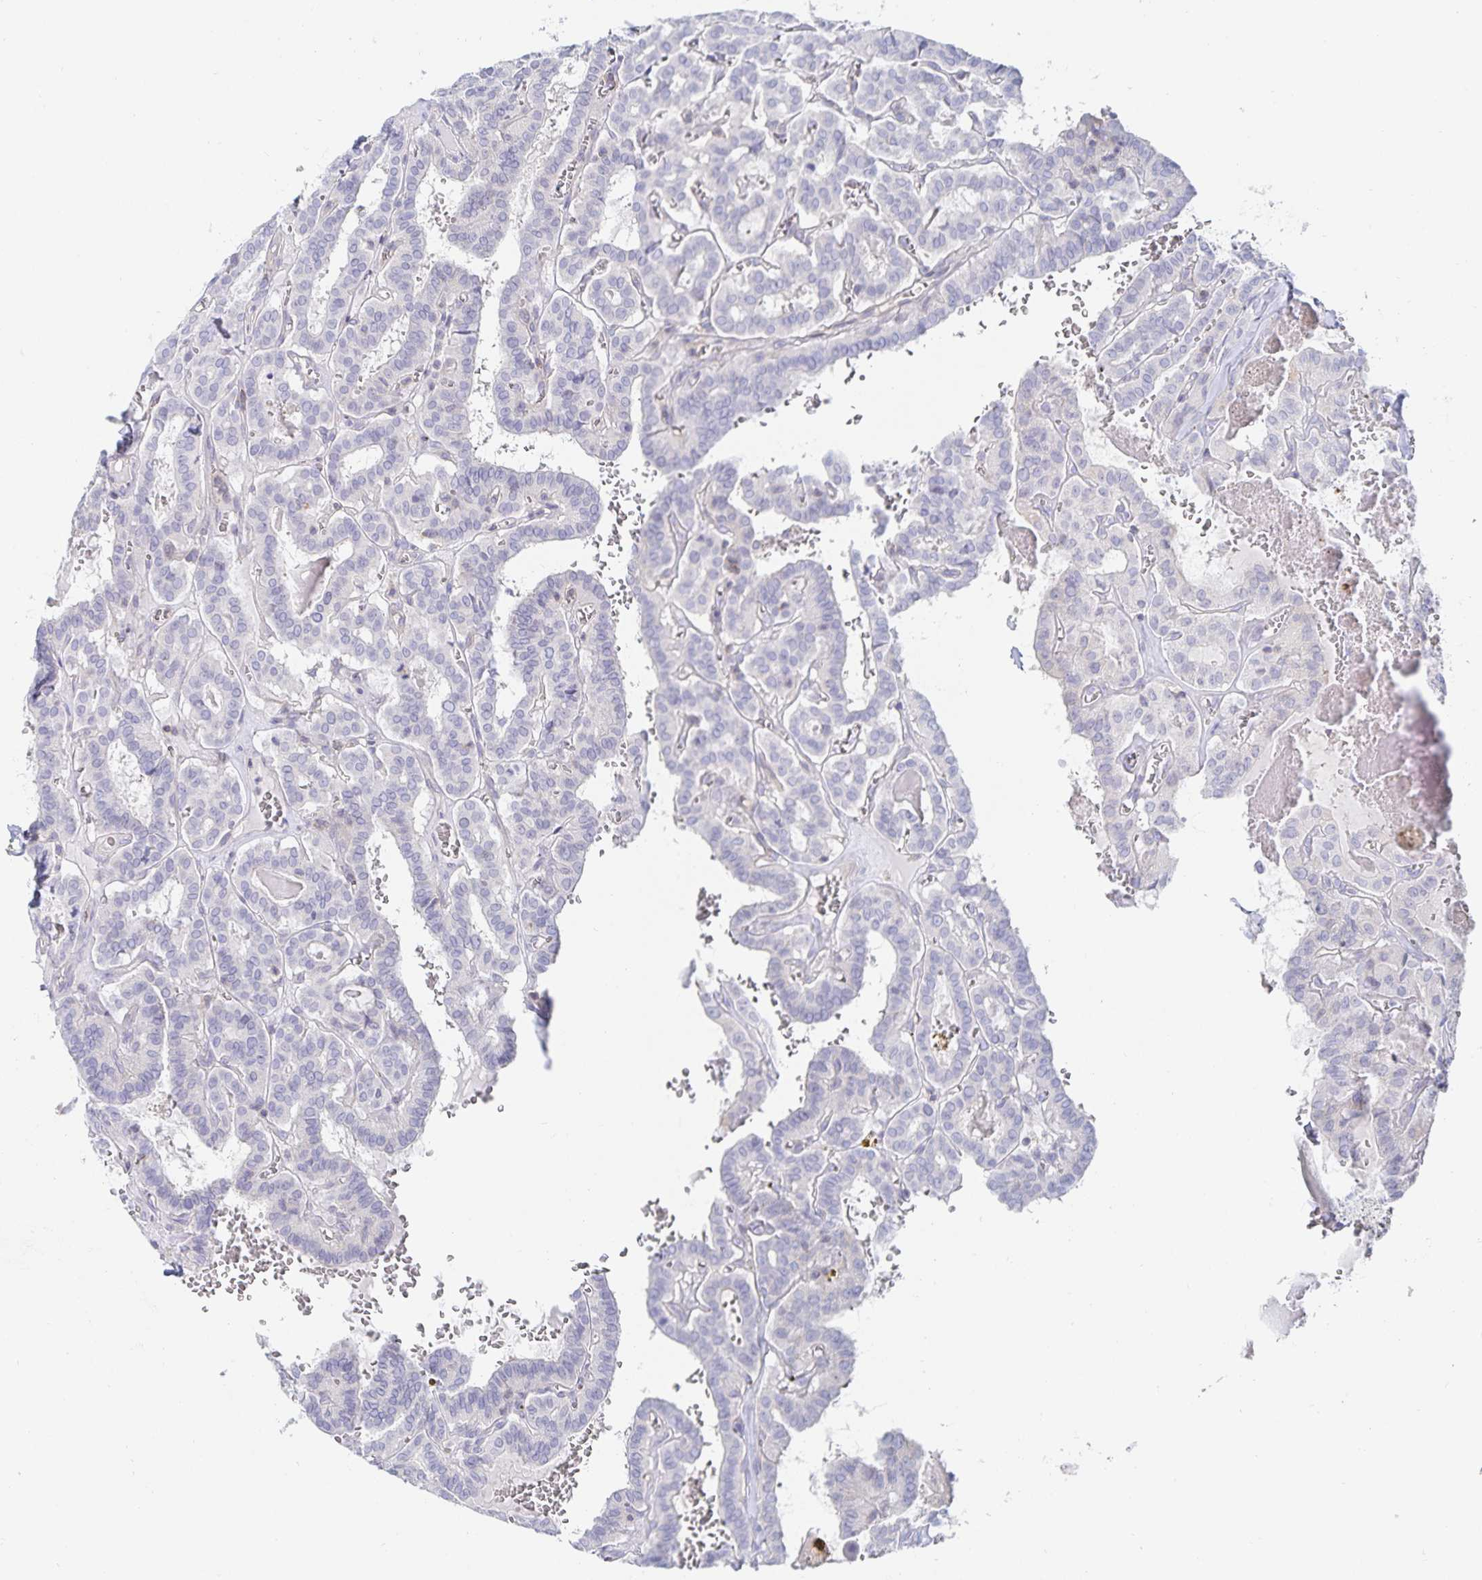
{"staining": {"intensity": "negative", "quantity": "none", "location": "none"}, "tissue": "thyroid cancer", "cell_type": "Tumor cells", "image_type": "cancer", "snomed": [{"axis": "morphology", "description": "Papillary adenocarcinoma, NOS"}, {"axis": "topography", "description": "Thyroid gland"}], "caption": "Immunohistochemical staining of human thyroid cancer demonstrates no significant positivity in tumor cells. Brightfield microscopy of immunohistochemistry (IHC) stained with DAB (3,3'-diaminobenzidine) (brown) and hematoxylin (blue), captured at high magnification.", "gene": "SFTPA1", "patient": {"sex": "female", "age": 21}}